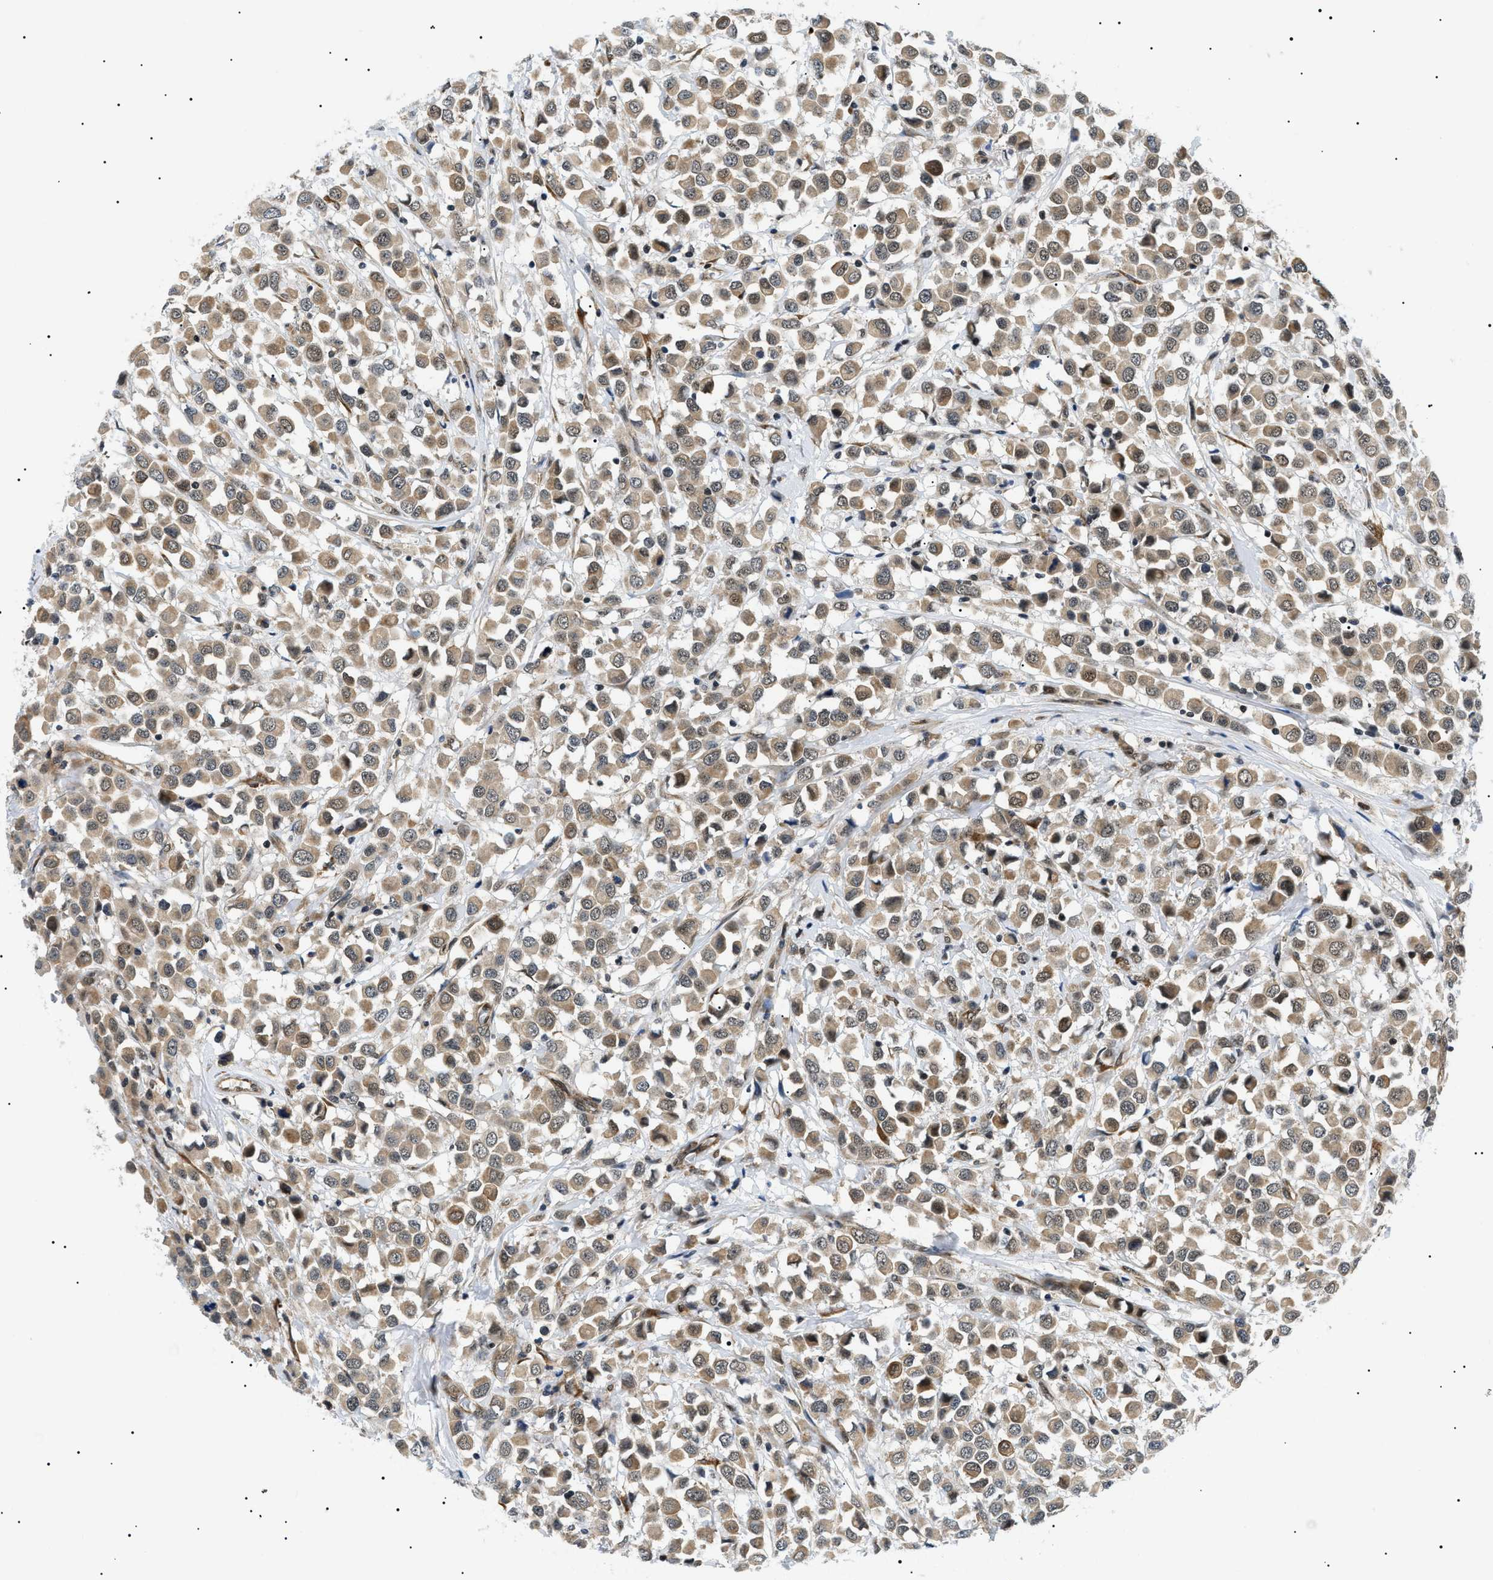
{"staining": {"intensity": "moderate", "quantity": ">75%", "location": "cytoplasmic/membranous,nuclear"}, "tissue": "breast cancer", "cell_type": "Tumor cells", "image_type": "cancer", "snomed": [{"axis": "morphology", "description": "Duct carcinoma"}, {"axis": "topography", "description": "Breast"}], "caption": "Invasive ductal carcinoma (breast) tissue shows moderate cytoplasmic/membranous and nuclear positivity in approximately >75% of tumor cells, visualized by immunohistochemistry.", "gene": "CWC25", "patient": {"sex": "female", "age": 61}}